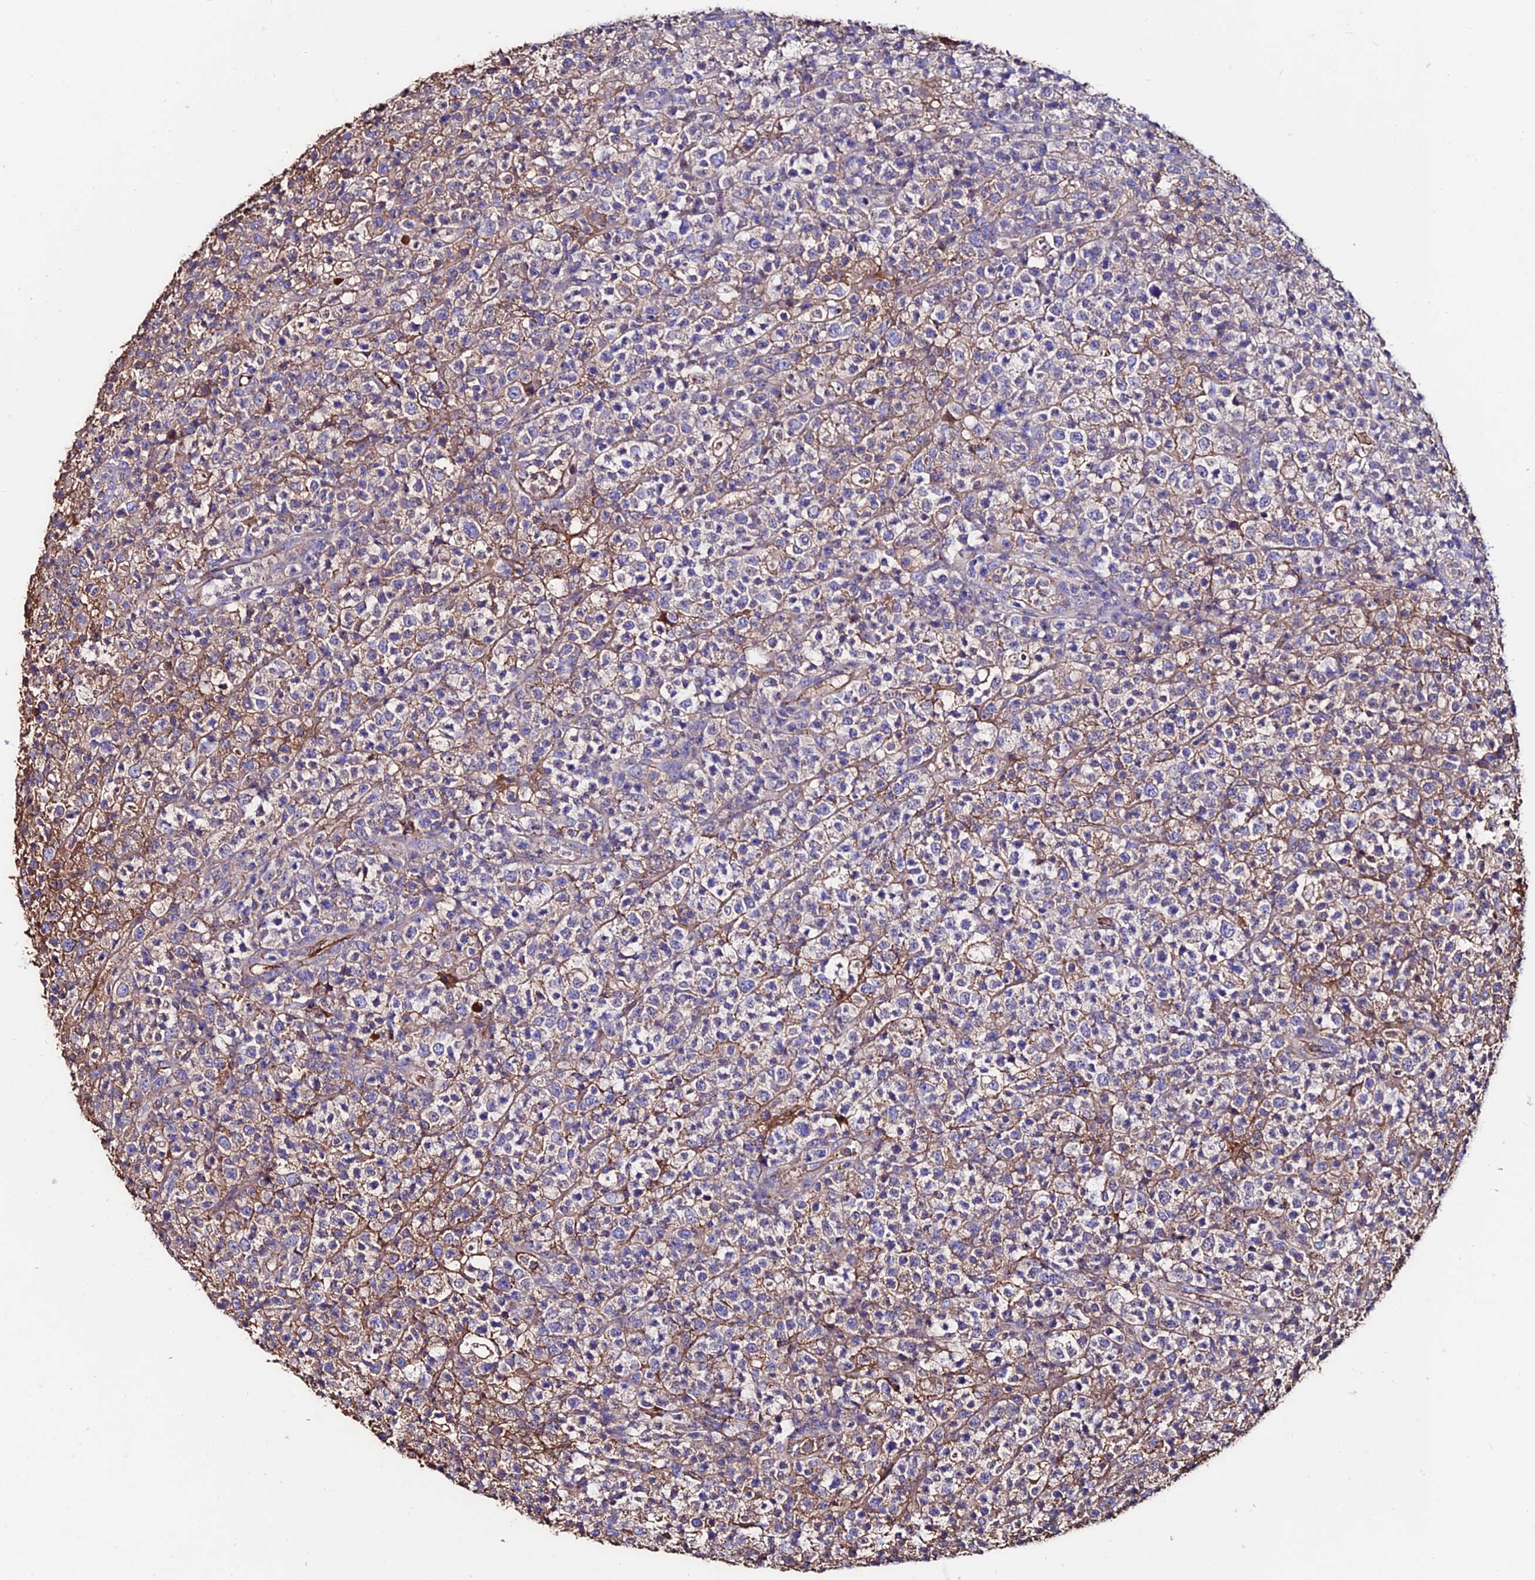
{"staining": {"intensity": "negative", "quantity": "none", "location": "none"}, "tissue": "lymphoma", "cell_type": "Tumor cells", "image_type": "cancer", "snomed": [{"axis": "morphology", "description": "Malignant lymphoma, non-Hodgkin's type, High grade"}, {"axis": "topography", "description": "Colon"}], "caption": "Immunohistochemistry micrograph of human lymphoma stained for a protein (brown), which shows no positivity in tumor cells.", "gene": "SLC25A16", "patient": {"sex": "female", "age": 53}}